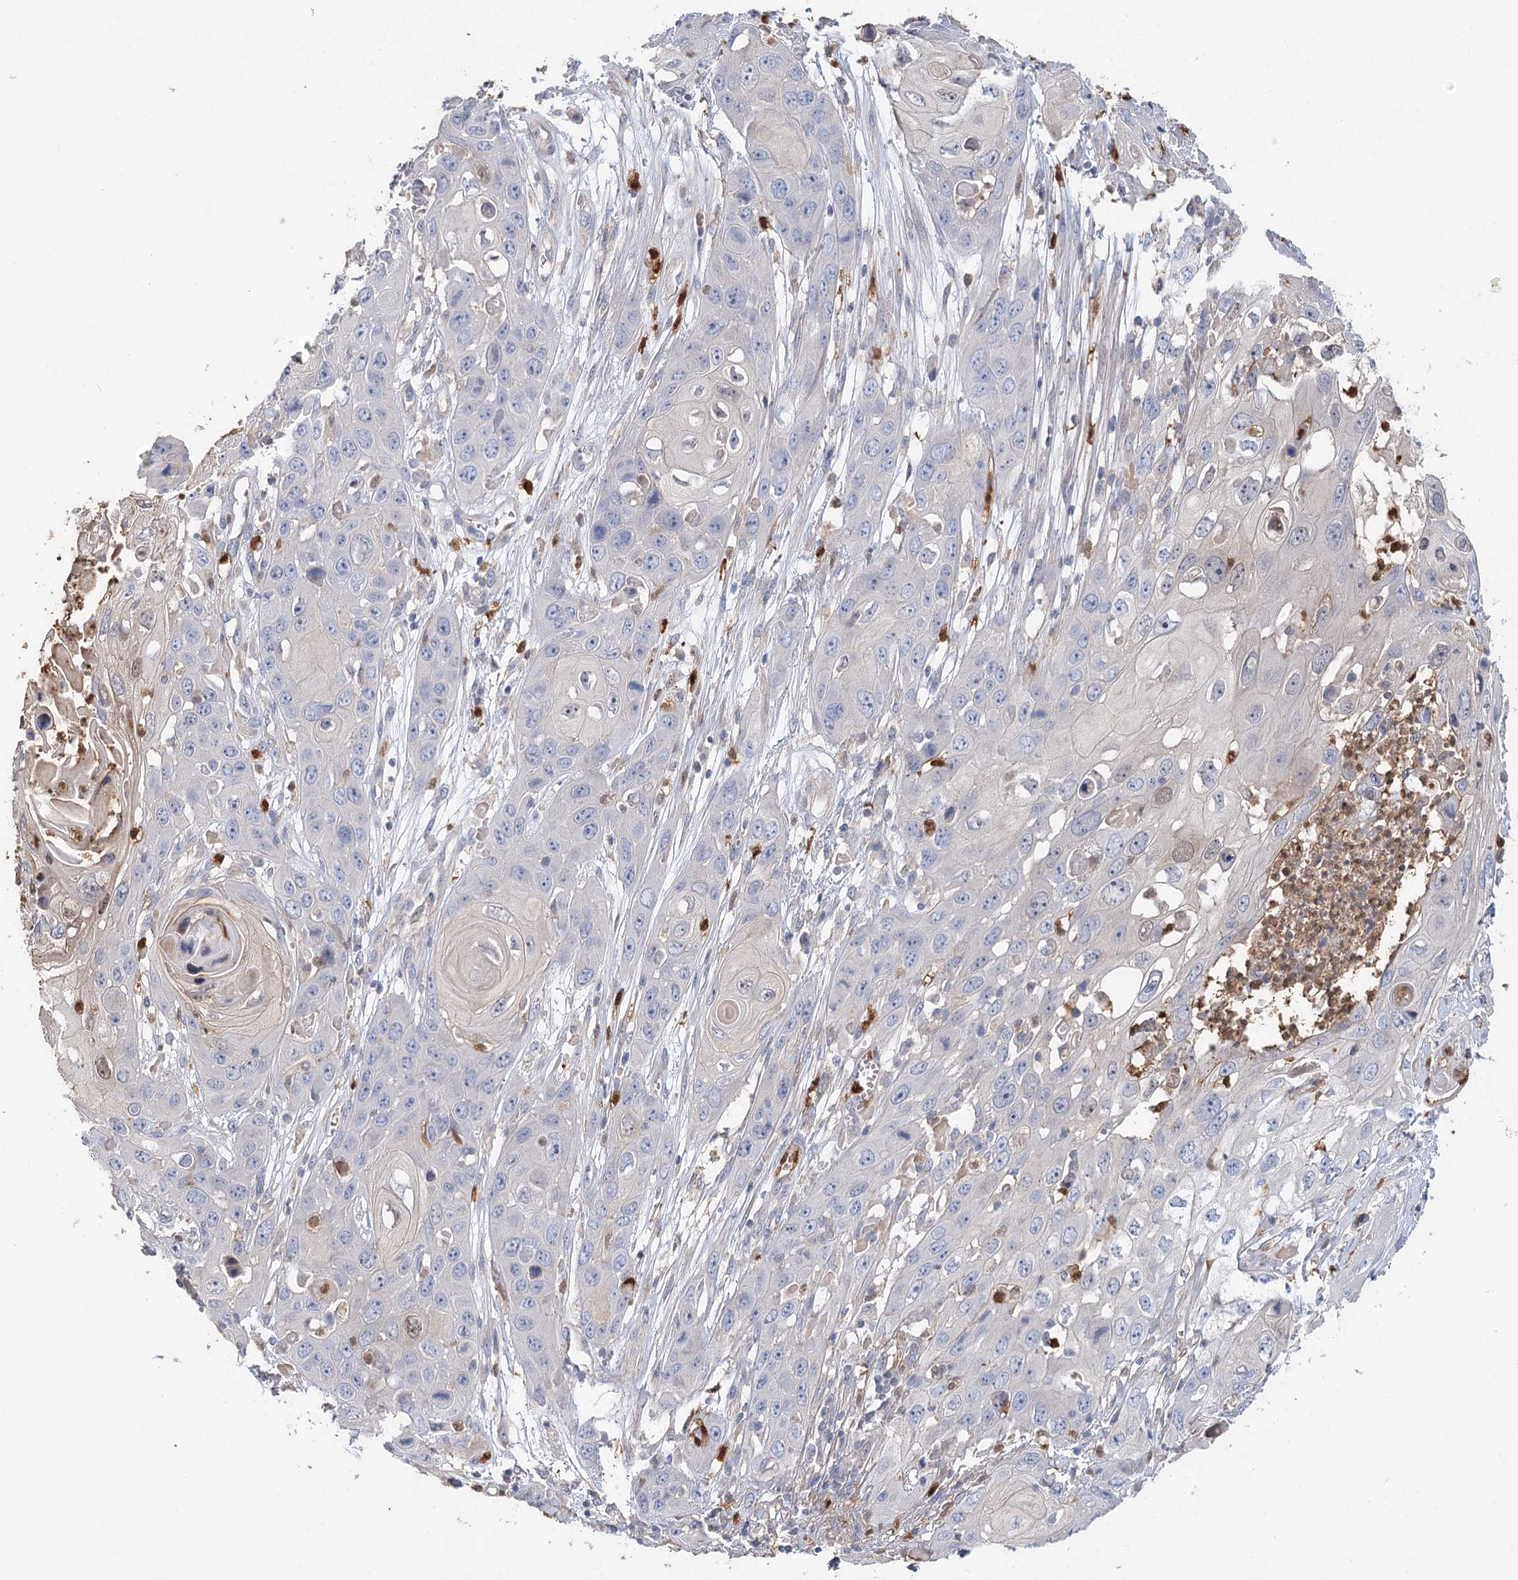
{"staining": {"intensity": "negative", "quantity": "none", "location": "none"}, "tissue": "skin cancer", "cell_type": "Tumor cells", "image_type": "cancer", "snomed": [{"axis": "morphology", "description": "Squamous cell carcinoma, NOS"}, {"axis": "topography", "description": "Skin"}], "caption": "A high-resolution photomicrograph shows immunohistochemistry (IHC) staining of skin squamous cell carcinoma, which demonstrates no significant staining in tumor cells. (Brightfield microscopy of DAB (3,3'-diaminobenzidine) IHC at high magnification).", "gene": "EPB41L5", "patient": {"sex": "male", "age": 55}}